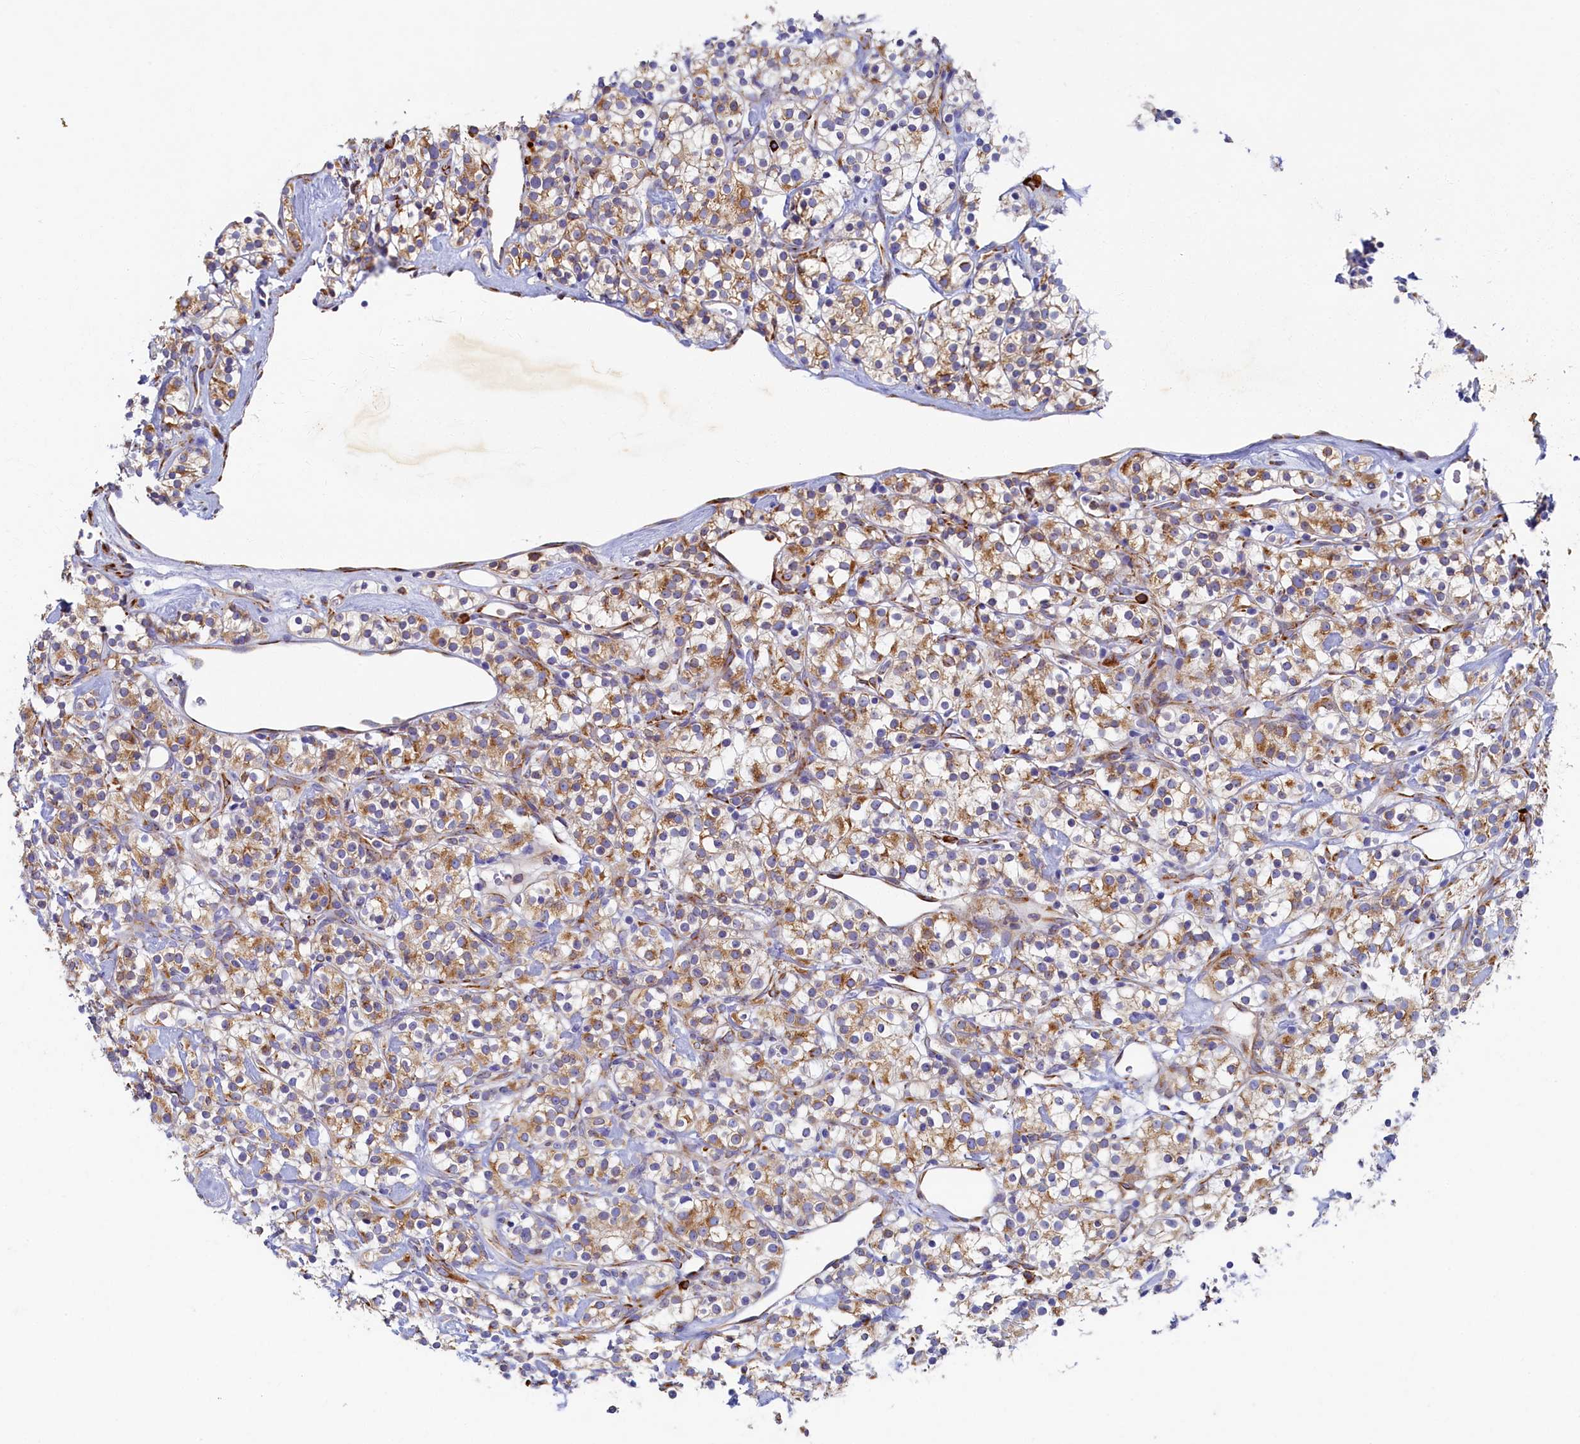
{"staining": {"intensity": "moderate", "quantity": ">75%", "location": "cytoplasmic/membranous"}, "tissue": "renal cancer", "cell_type": "Tumor cells", "image_type": "cancer", "snomed": [{"axis": "morphology", "description": "Adenocarcinoma, NOS"}, {"axis": "topography", "description": "Kidney"}], "caption": "Tumor cells demonstrate moderate cytoplasmic/membranous positivity in about >75% of cells in renal cancer.", "gene": "TMEM18", "patient": {"sex": "male", "age": 77}}